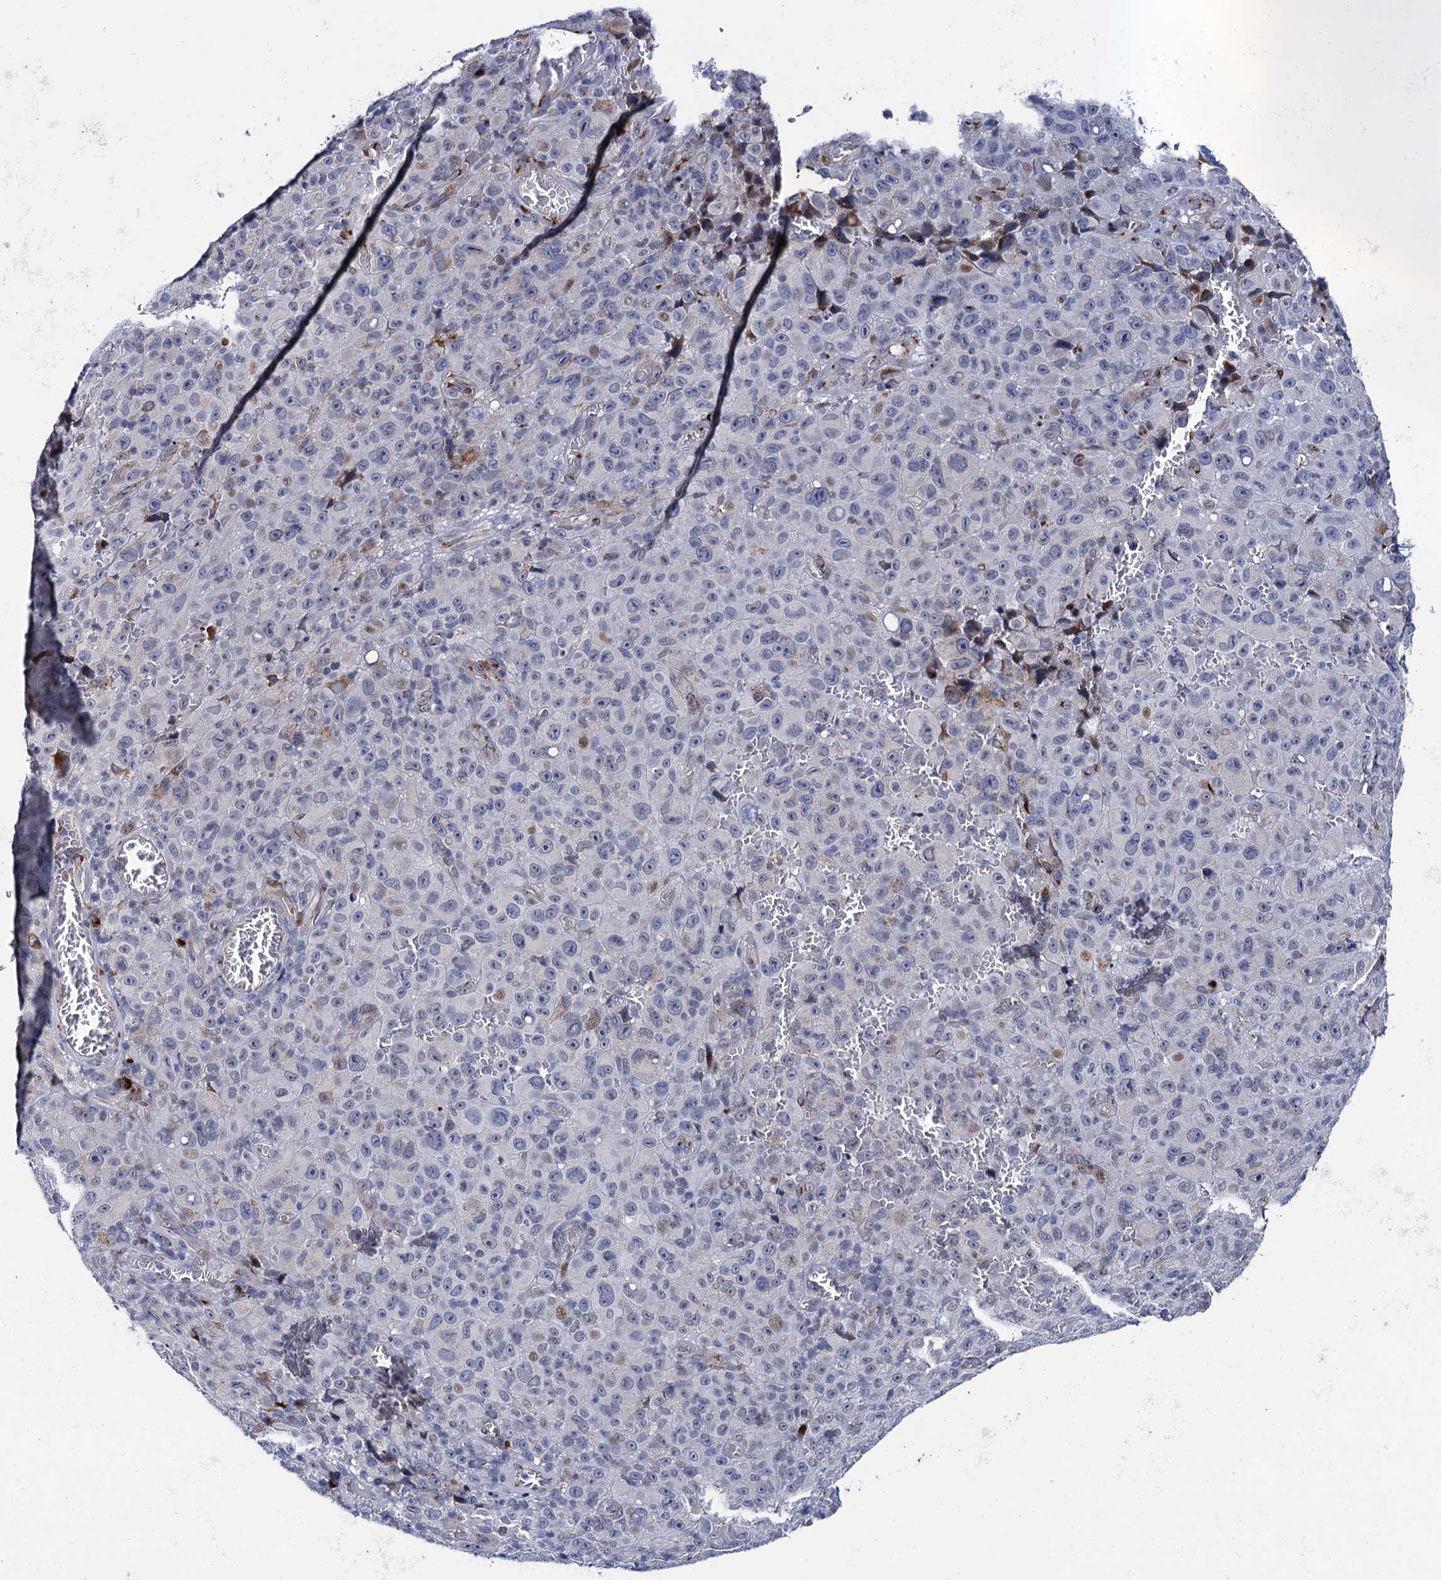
{"staining": {"intensity": "negative", "quantity": "none", "location": "none"}, "tissue": "melanoma", "cell_type": "Tumor cells", "image_type": "cancer", "snomed": [{"axis": "morphology", "description": "Malignant melanoma, NOS"}, {"axis": "topography", "description": "Skin"}], "caption": "Immunohistochemical staining of human malignant melanoma demonstrates no significant staining in tumor cells.", "gene": "THAP2", "patient": {"sex": "female", "age": 82}}